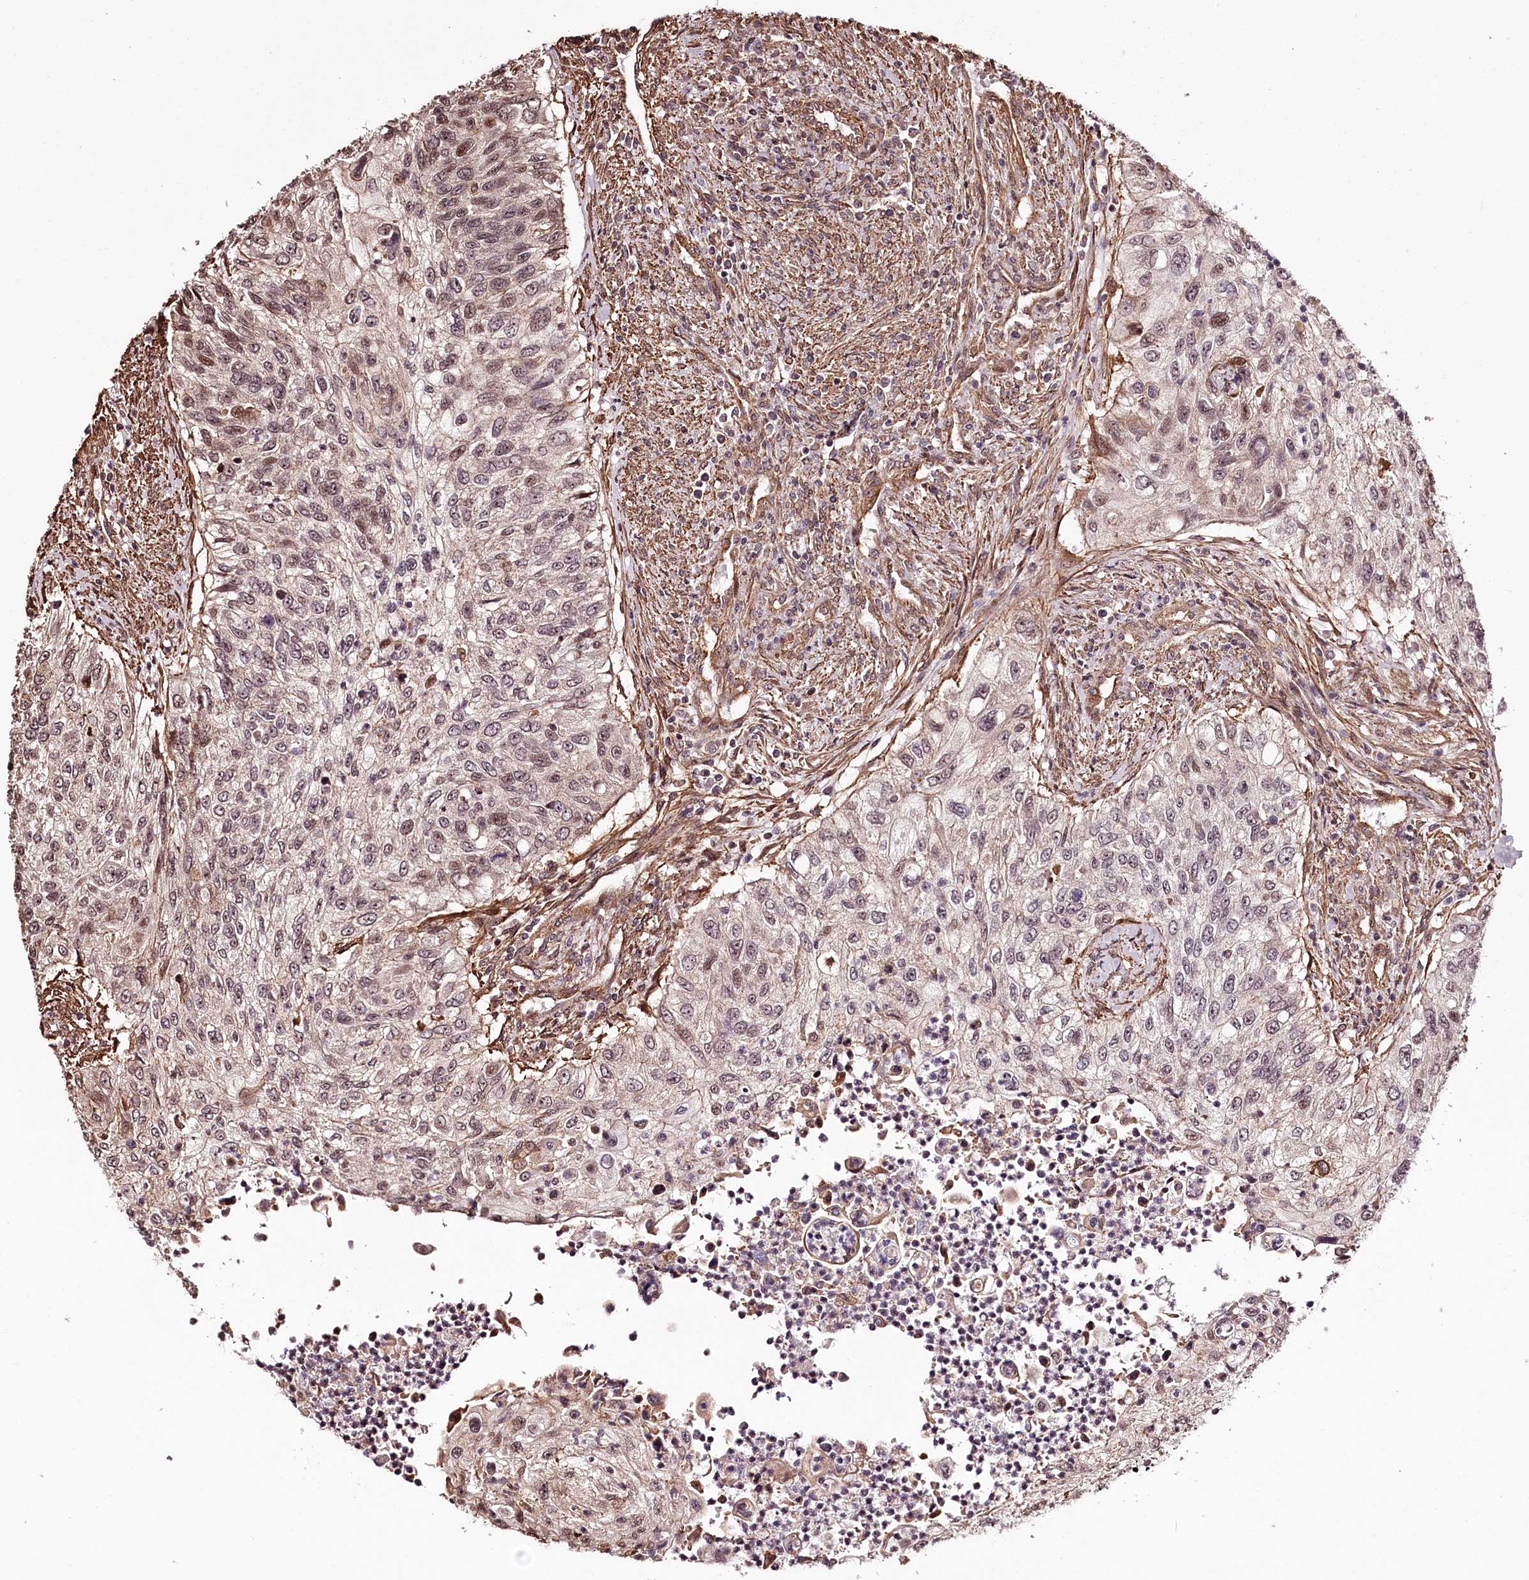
{"staining": {"intensity": "weak", "quantity": "<25%", "location": "nuclear"}, "tissue": "urothelial cancer", "cell_type": "Tumor cells", "image_type": "cancer", "snomed": [{"axis": "morphology", "description": "Urothelial carcinoma, High grade"}, {"axis": "topography", "description": "Urinary bladder"}], "caption": "An image of human urothelial cancer is negative for staining in tumor cells. (Stains: DAB immunohistochemistry with hematoxylin counter stain, Microscopy: brightfield microscopy at high magnification).", "gene": "TTC33", "patient": {"sex": "female", "age": 60}}